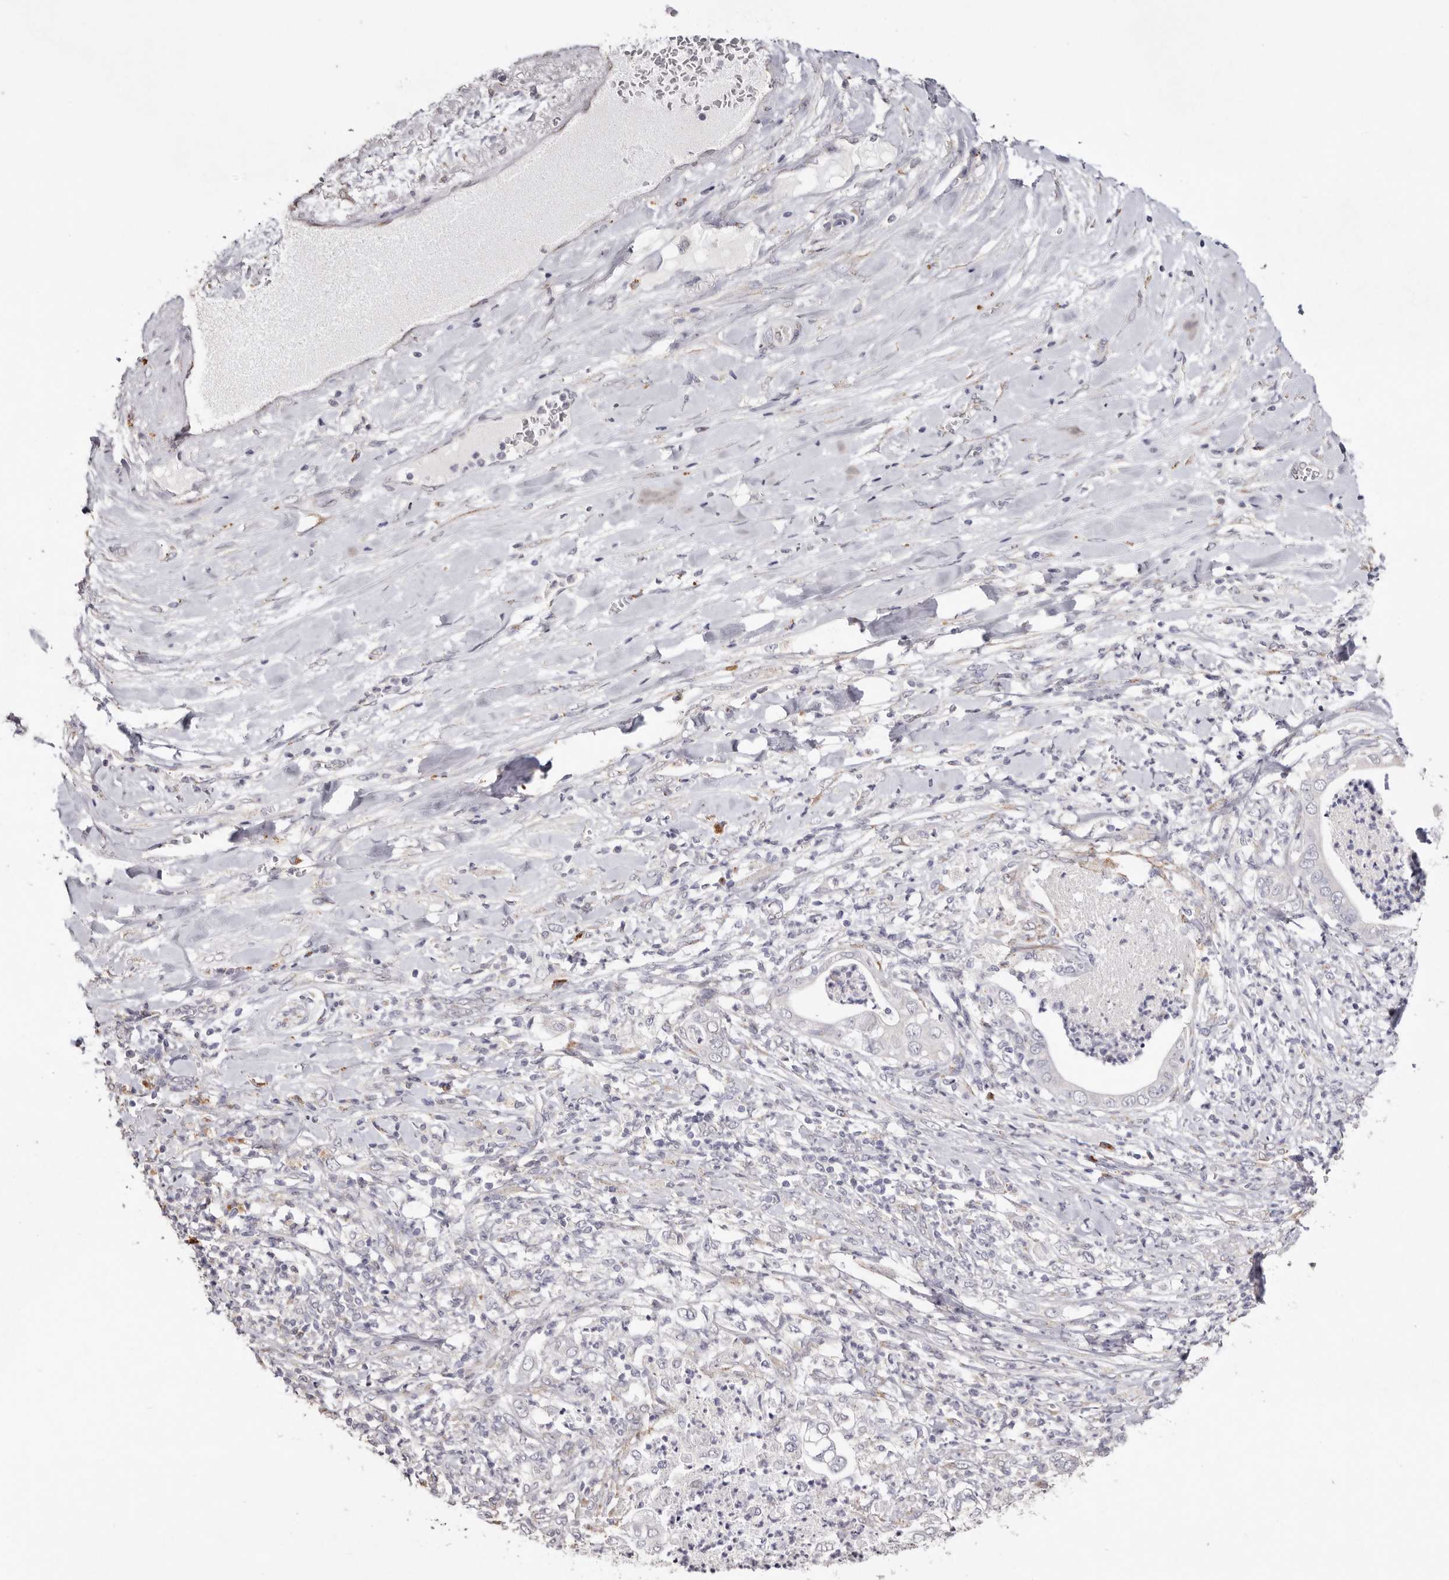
{"staining": {"intensity": "negative", "quantity": "none", "location": "none"}, "tissue": "pancreatic cancer", "cell_type": "Tumor cells", "image_type": "cancer", "snomed": [{"axis": "morphology", "description": "Adenocarcinoma, NOS"}, {"axis": "topography", "description": "Pancreas"}], "caption": "High power microscopy photomicrograph of an immunohistochemistry (IHC) histopathology image of pancreatic cancer (adenocarcinoma), revealing no significant staining in tumor cells.", "gene": "LGALS7B", "patient": {"sex": "female", "age": 78}}